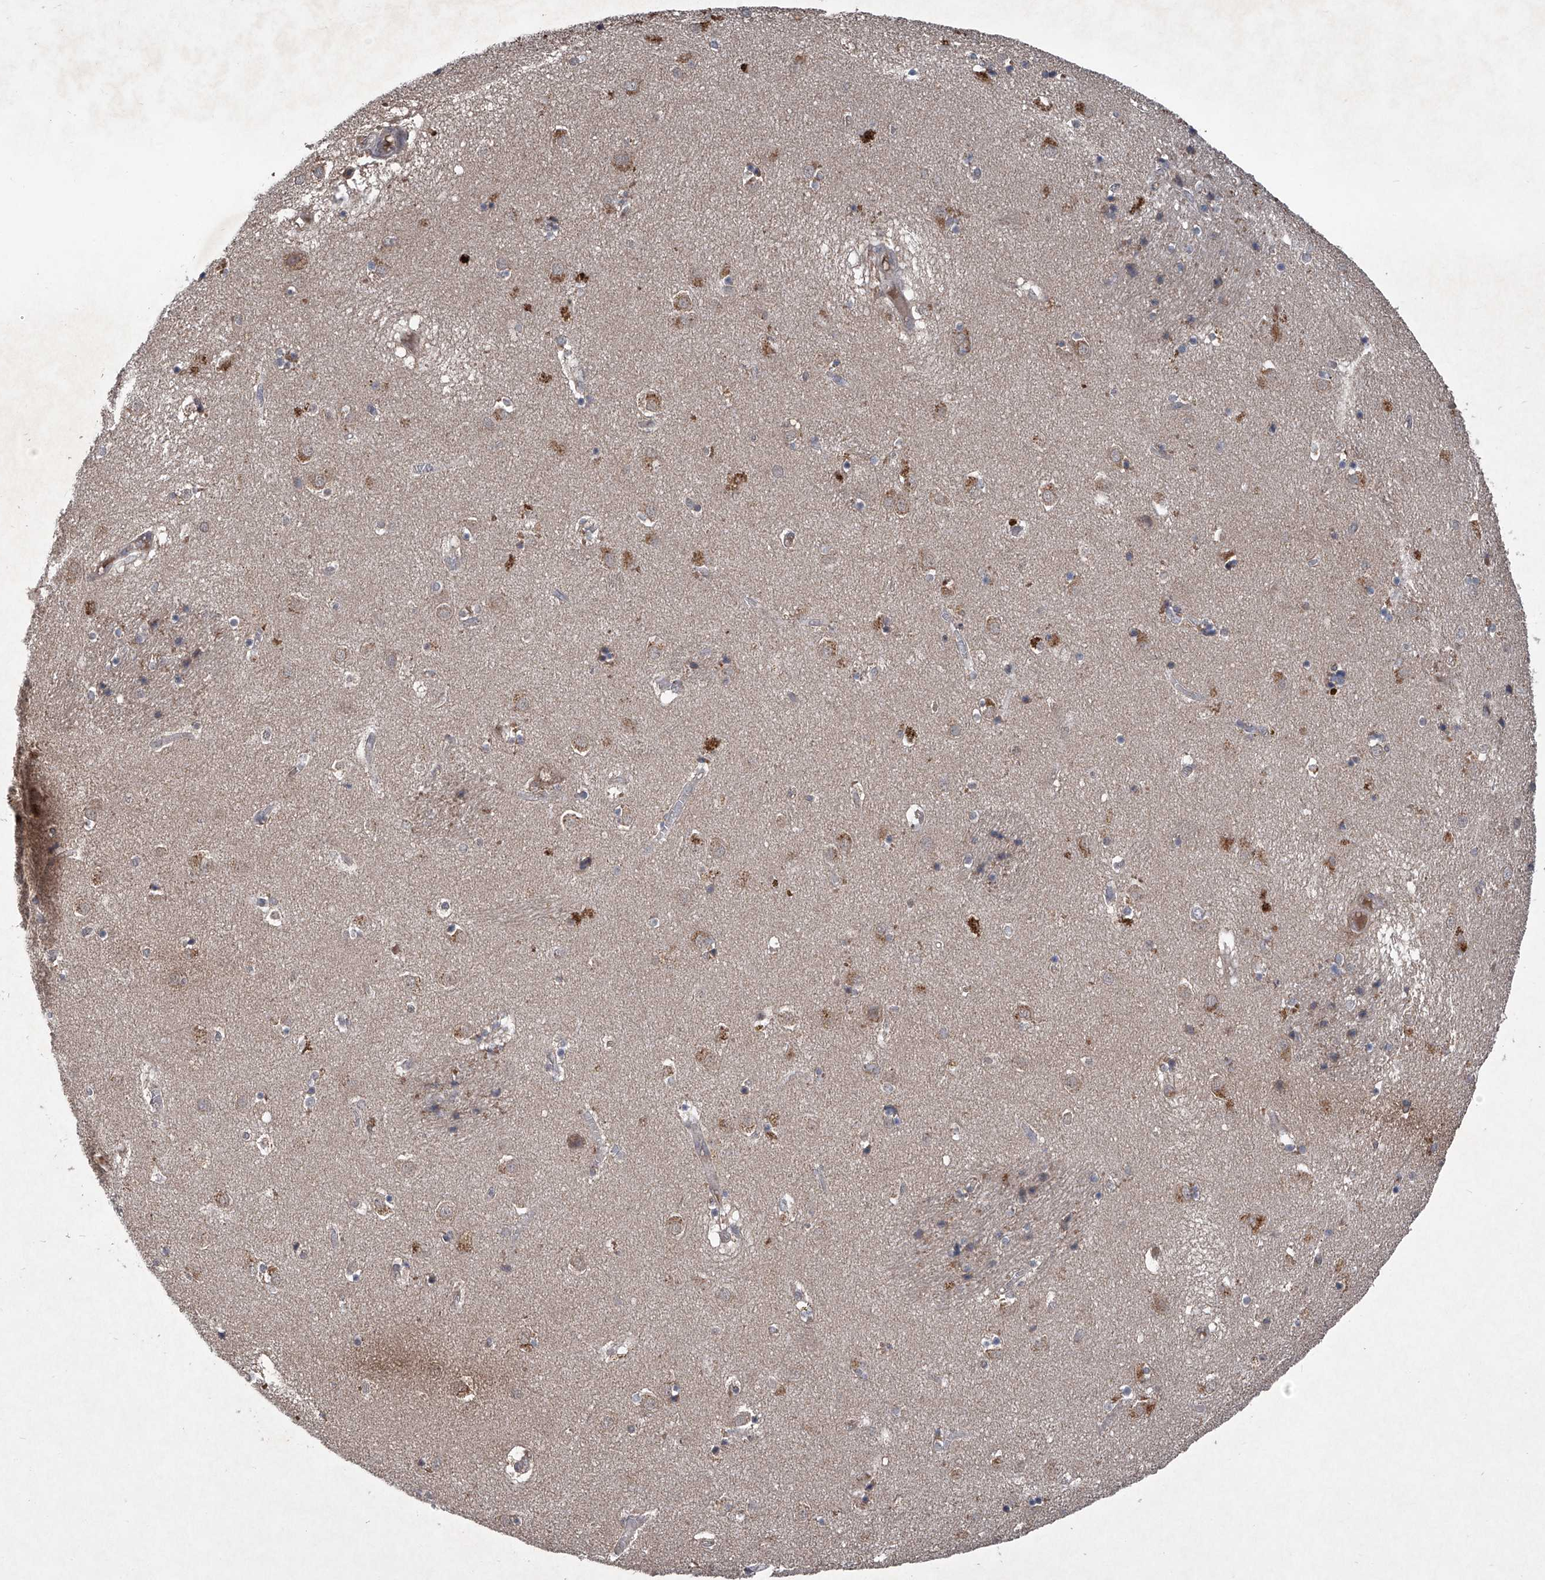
{"staining": {"intensity": "moderate", "quantity": "<25%", "location": "cytoplasmic/membranous"}, "tissue": "caudate", "cell_type": "Glial cells", "image_type": "normal", "snomed": [{"axis": "morphology", "description": "Normal tissue, NOS"}, {"axis": "topography", "description": "Lateral ventricle wall"}], "caption": "High-magnification brightfield microscopy of benign caudate stained with DAB (brown) and counterstained with hematoxylin (blue). glial cells exhibit moderate cytoplasmic/membranous staining is identified in approximately<25% of cells. (DAB = brown stain, brightfield microscopy at high magnification).", "gene": "SUMF2", "patient": {"sex": "male", "age": 70}}